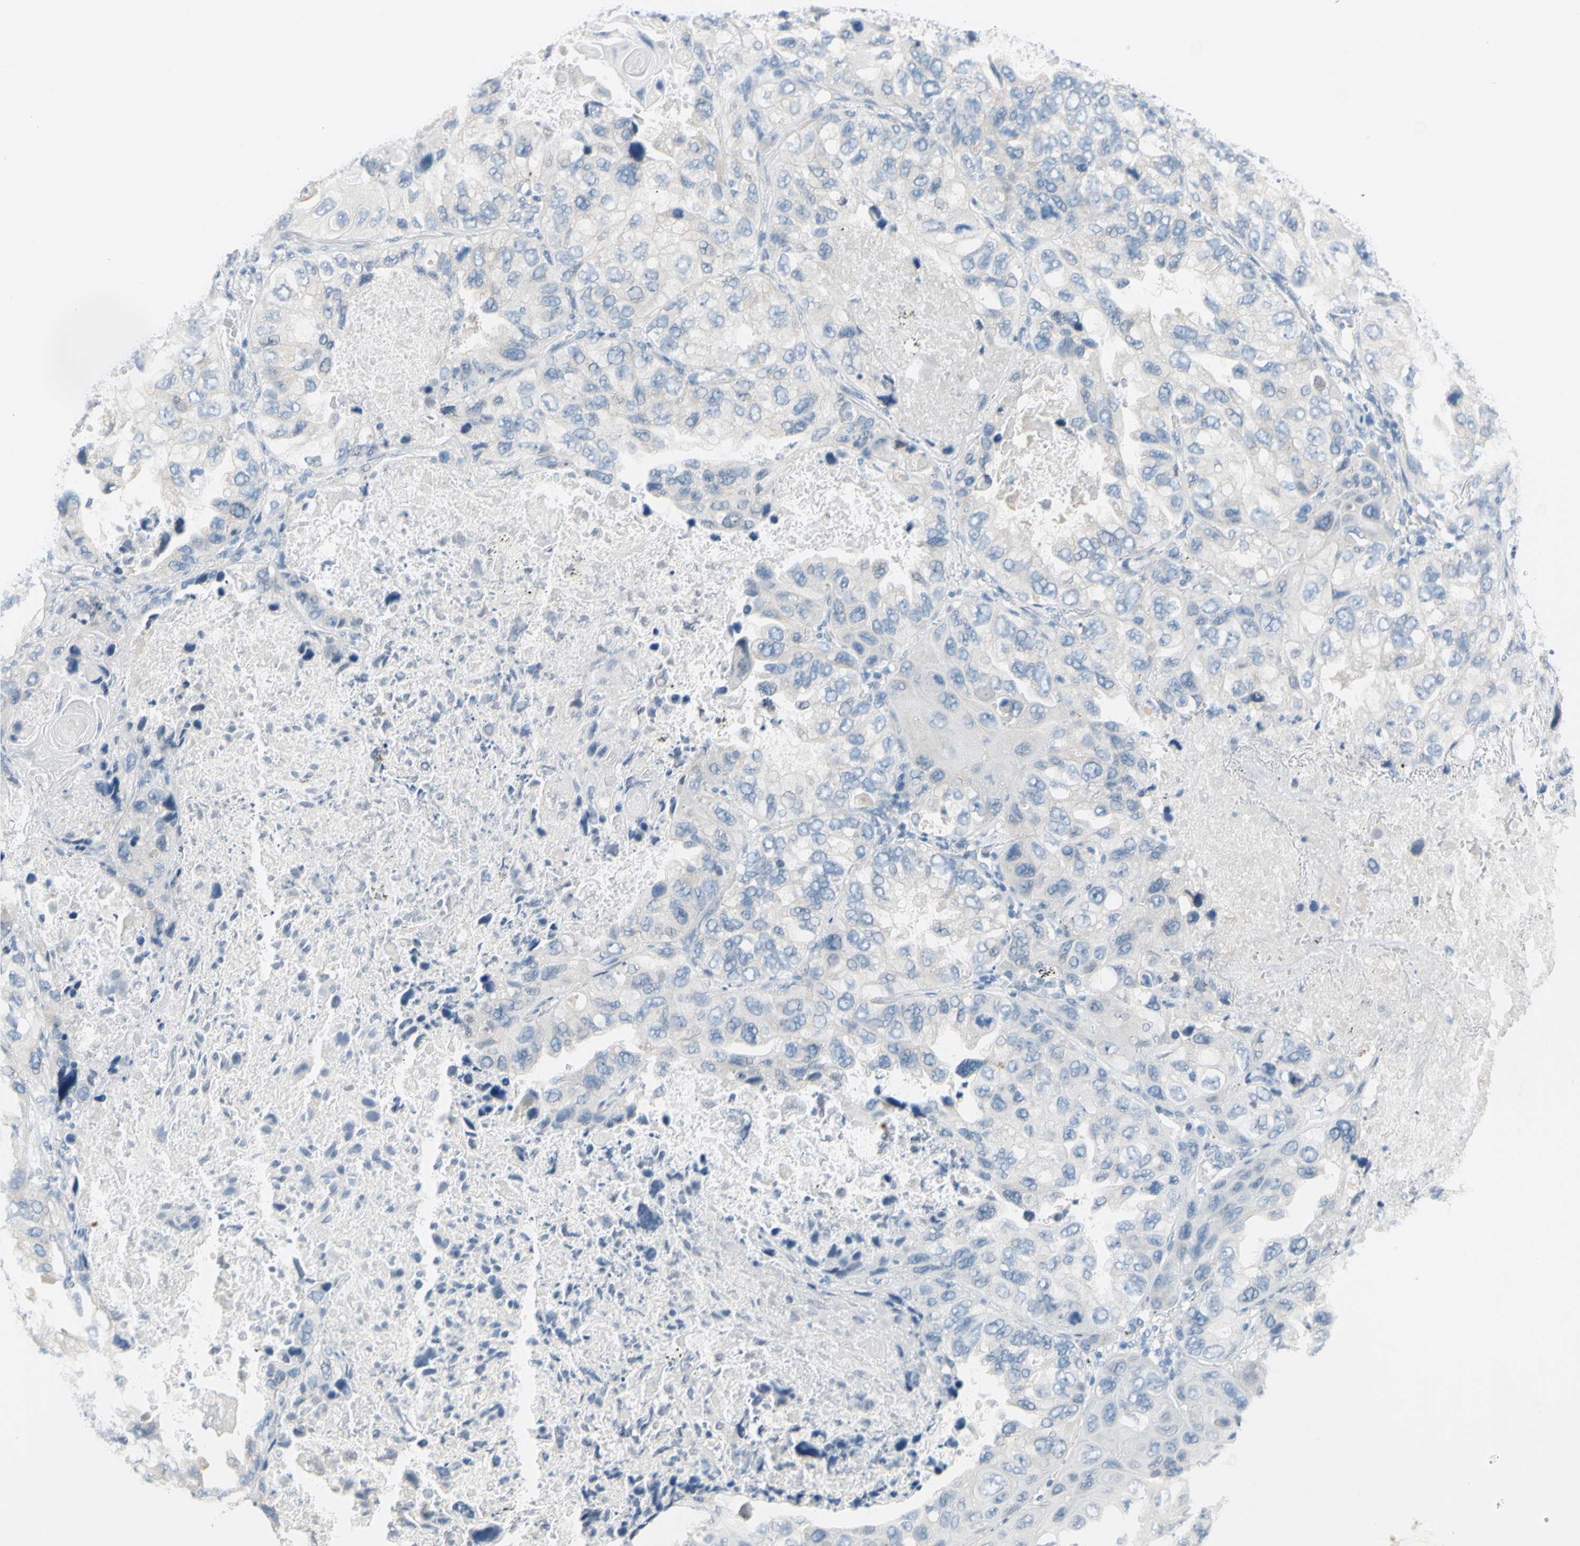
{"staining": {"intensity": "negative", "quantity": "none", "location": "none"}, "tissue": "lung cancer", "cell_type": "Tumor cells", "image_type": "cancer", "snomed": [{"axis": "morphology", "description": "Squamous cell carcinoma, NOS"}, {"axis": "topography", "description": "Lung"}], "caption": "Immunohistochemical staining of human lung cancer exhibits no significant expression in tumor cells.", "gene": "DCT", "patient": {"sex": "female", "age": 73}}